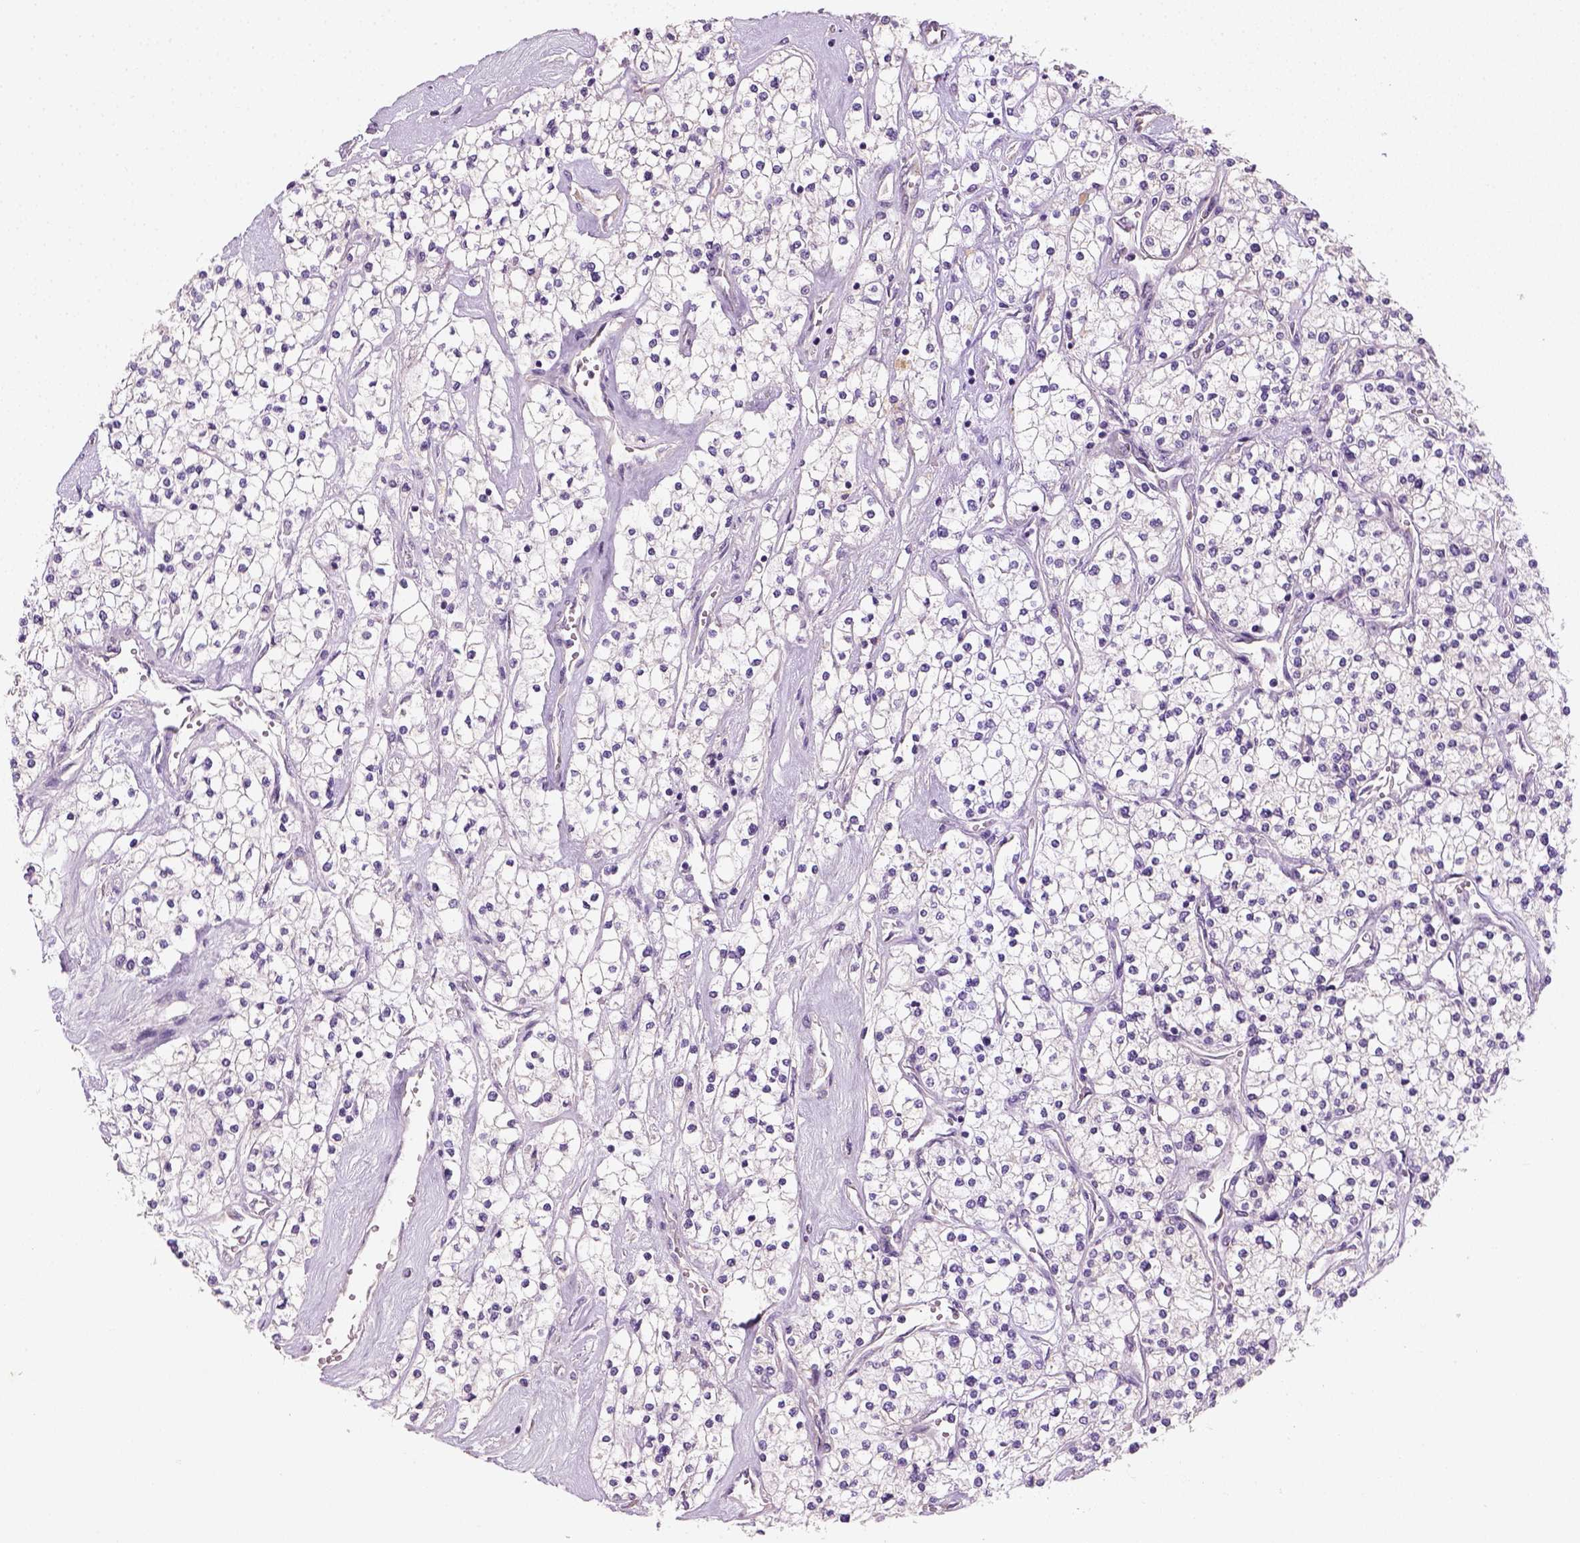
{"staining": {"intensity": "negative", "quantity": "none", "location": "none"}, "tissue": "renal cancer", "cell_type": "Tumor cells", "image_type": "cancer", "snomed": [{"axis": "morphology", "description": "Adenocarcinoma, NOS"}, {"axis": "topography", "description": "Kidney"}], "caption": "Histopathology image shows no protein expression in tumor cells of renal adenocarcinoma tissue. Nuclei are stained in blue.", "gene": "NUDT6", "patient": {"sex": "male", "age": 80}}